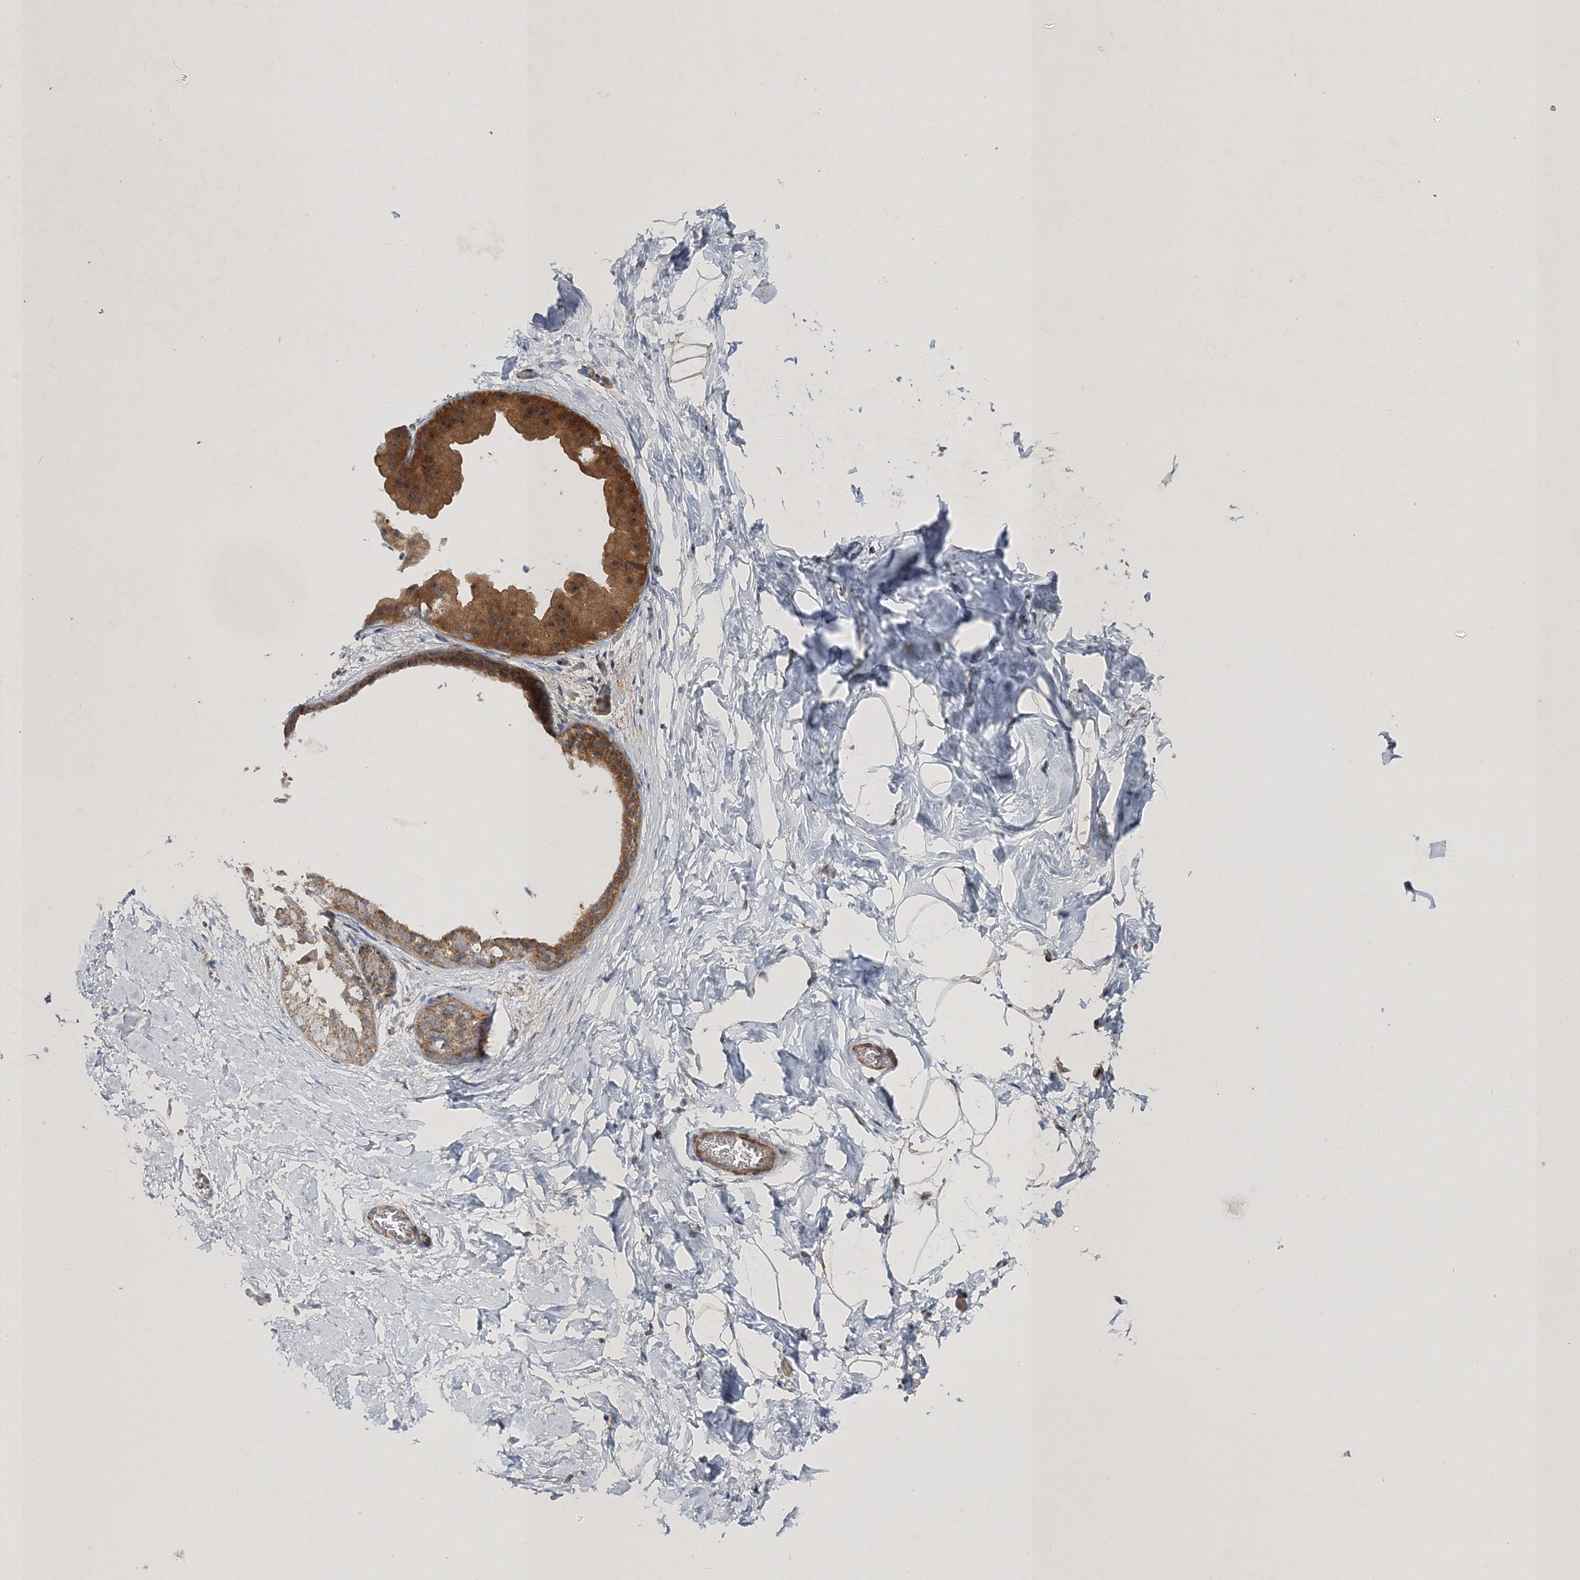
{"staining": {"intensity": "negative", "quantity": "none", "location": "none"}, "tissue": "adipose tissue", "cell_type": "Adipocytes", "image_type": "normal", "snomed": [{"axis": "morphology", "description": "Normal tissue, NOS"}, {"axis": "morphology", "description": "Fibrosis, NOS"}, {"axis": "topography", "description": "Breast"}, {"axis": "topography", "description": "Adipose tissue"}], "caption": "Adipocytes are negative for protein expression in unremarkable human adipose tissue. The staining is performed using DAB (3,3'-diaminobenzidine) brown chromogen with nuclei counter-stained in using hematoxylin.", "gene": "SCRN3", "patient": {"sex": "female", "age": 39}}